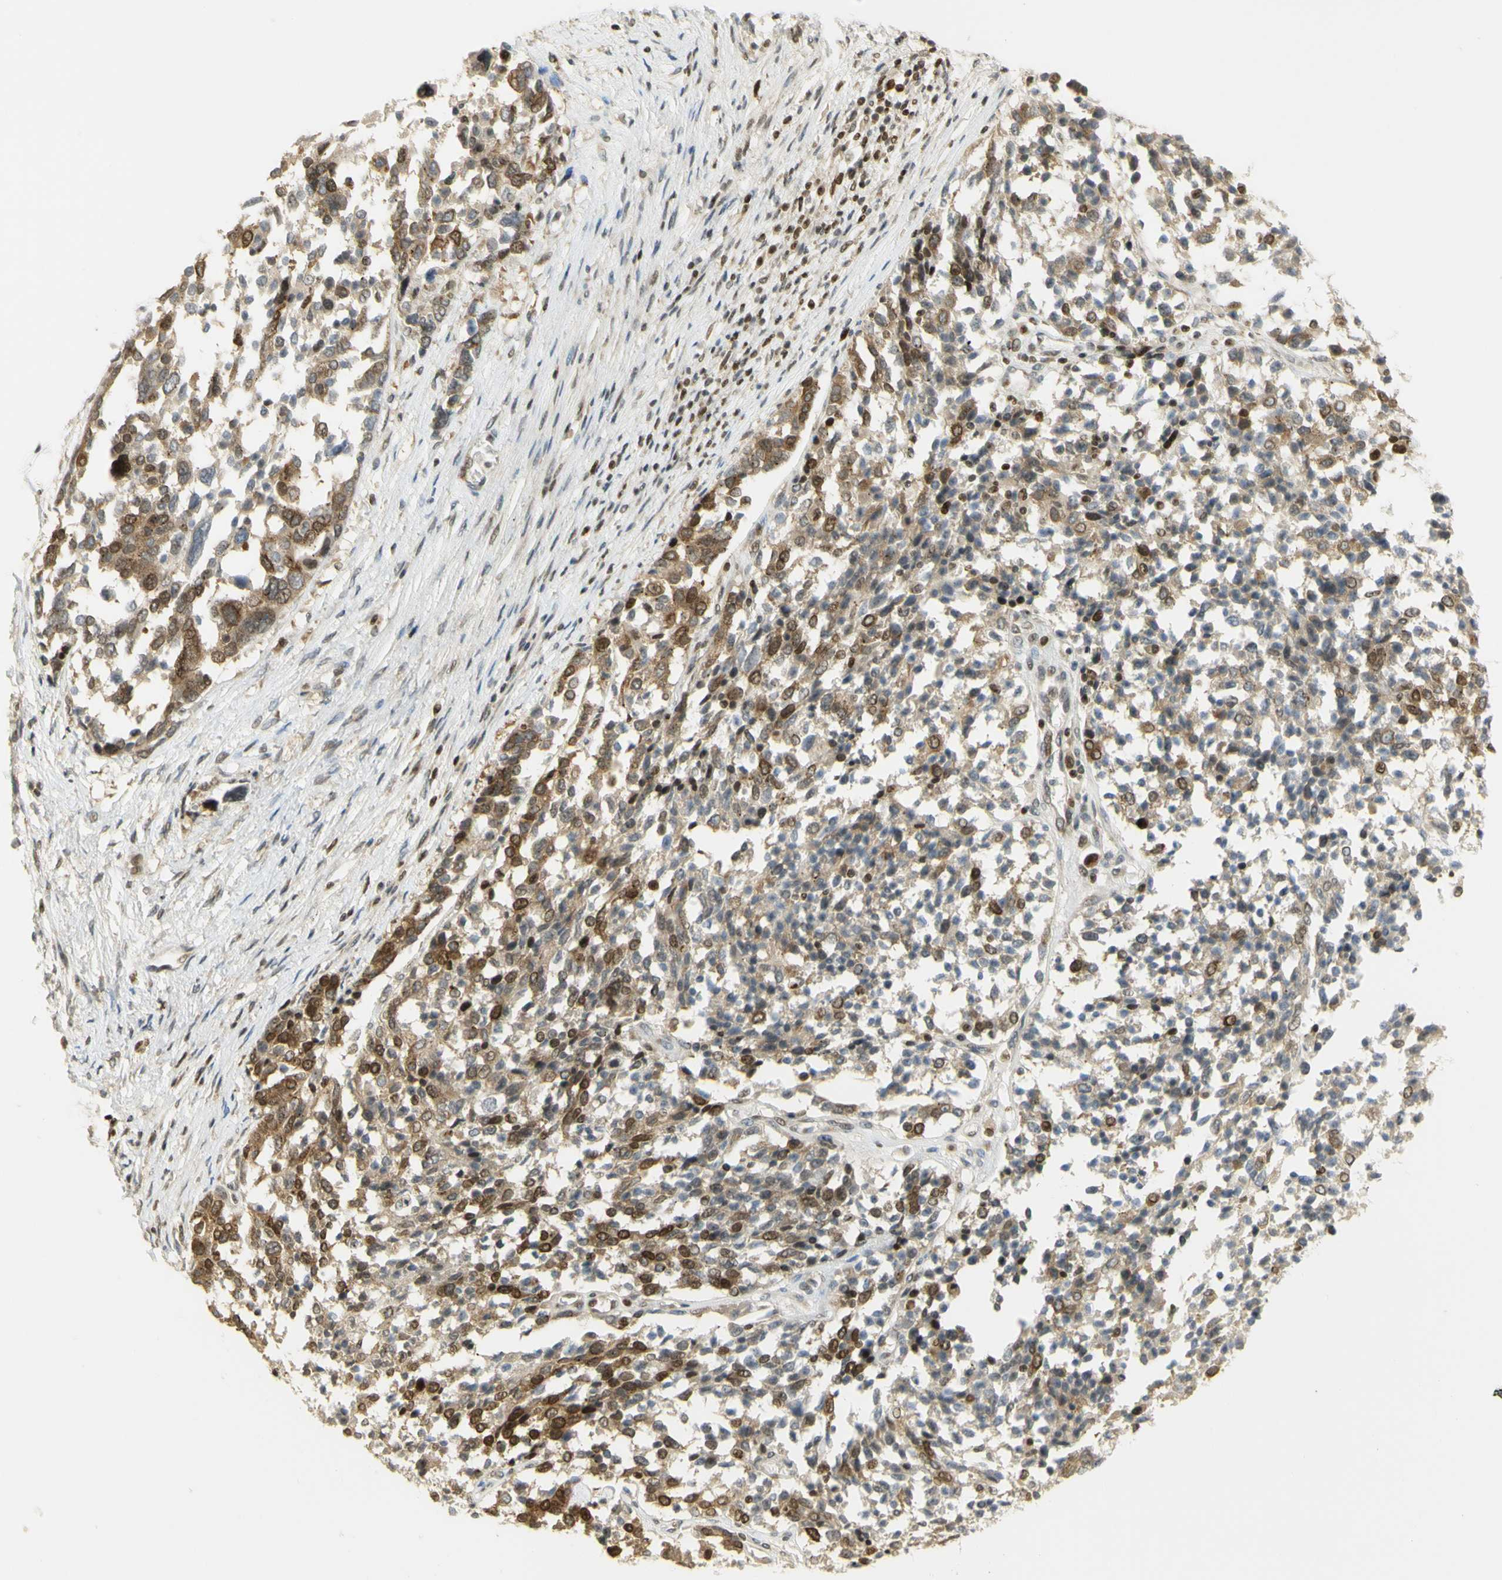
{"staining": {"intensity": "moderate", "quantity": ">75%", "location": "cytoplasmic/membranous,nuclear"}, "tissue": "ovarian cancer", "cell_type": "Tumor cells", "image_type": "cancer", "snomed": [{"axis": "morphology", "description": "Cystadenocarcinoma, serous, NOS"}, {"axis": "topography", "description": "Ovary"}], "caption": "About >75% of tumor cells in ovarian serous cystadenocarcinoma show moderate cytoplasmic/membranous and nuclear protein expression as visualized by brown immunohistochemical staining.", "gene": "KIF11", "patient": {"sex": "female", "age": 44}}